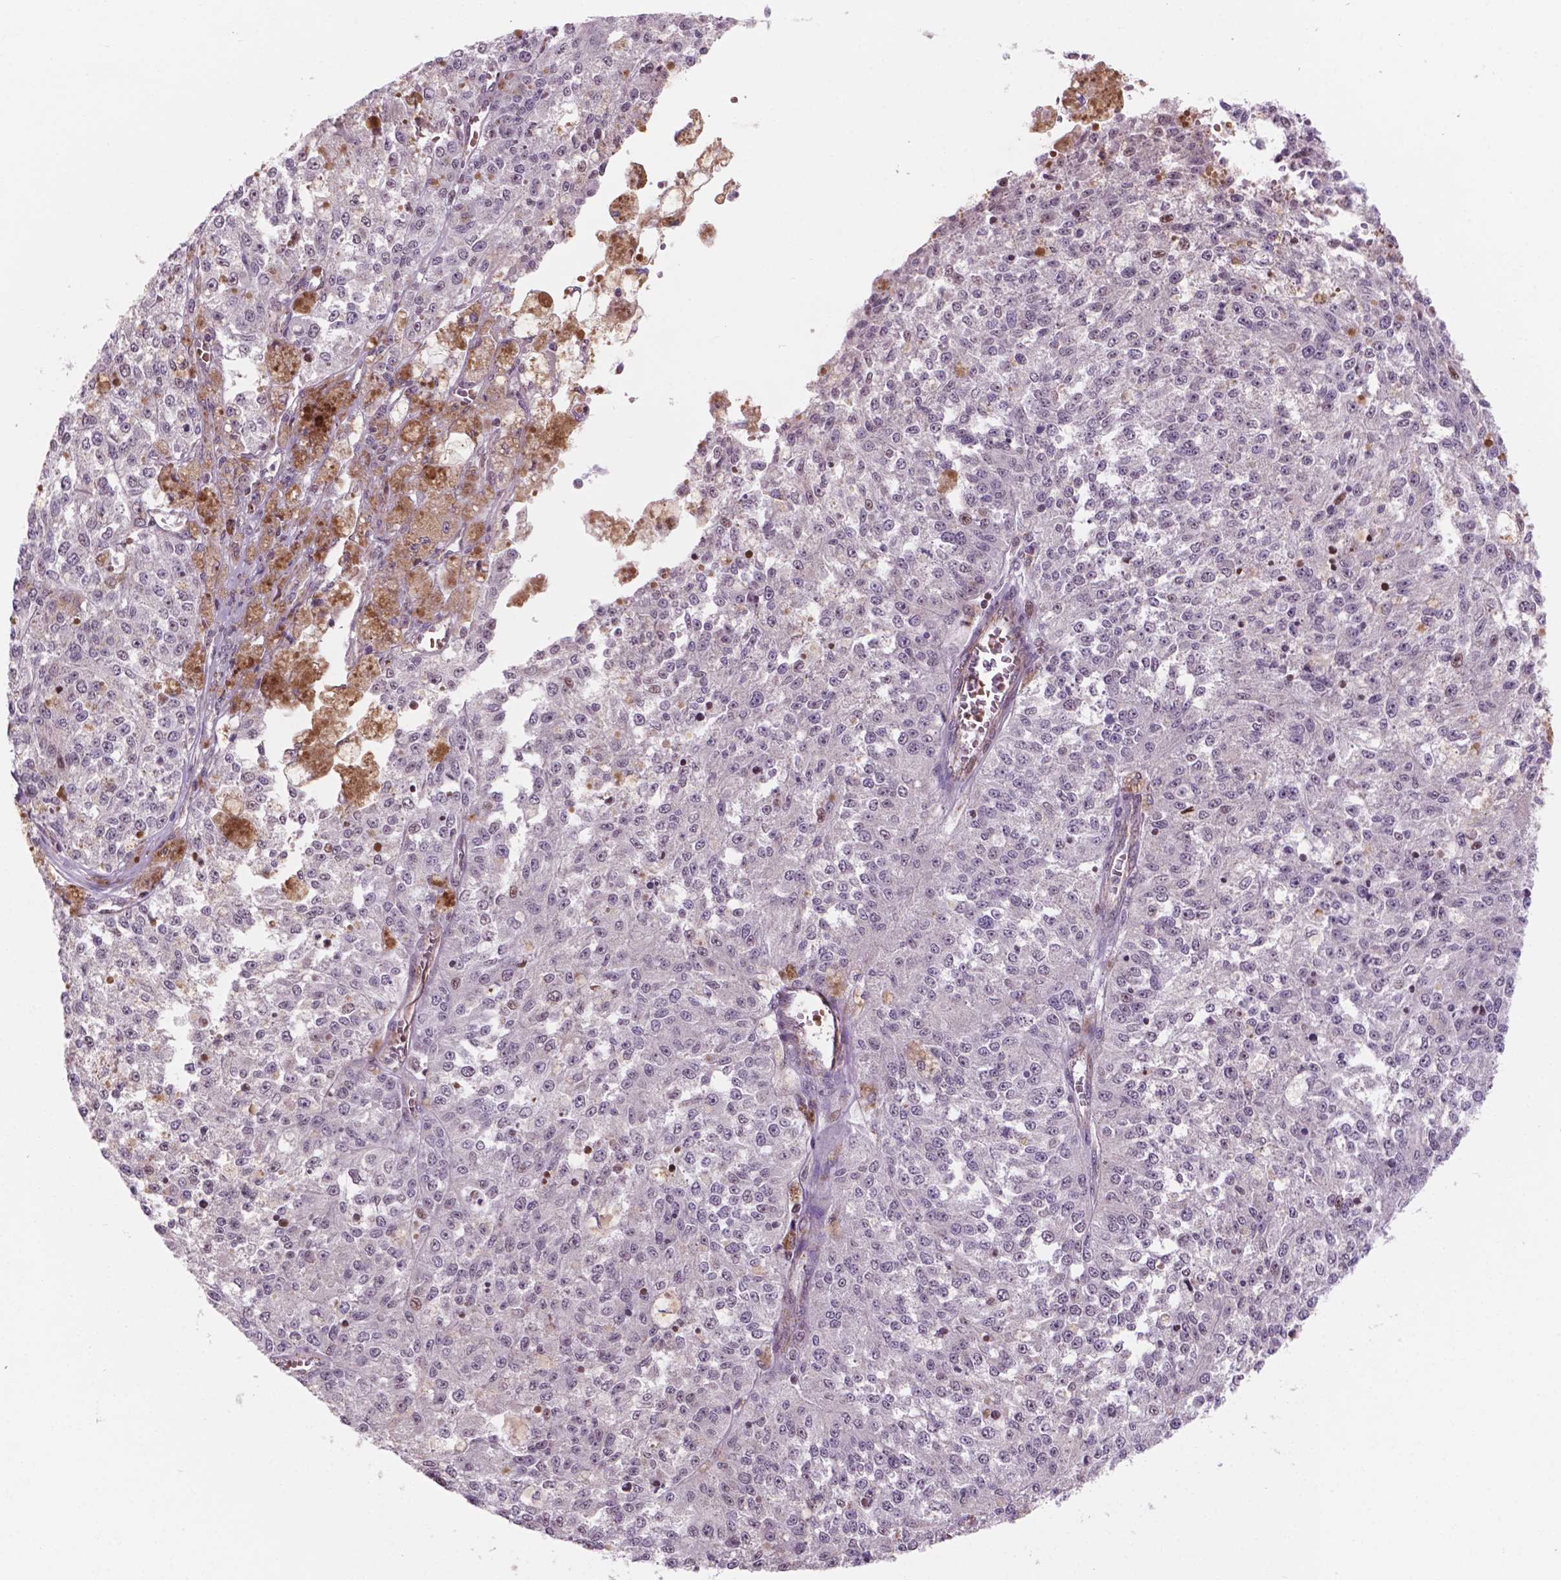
{"staining": {"intensity": "moderate", "quantity": "<25%", "location": "nuclear"}, "tissue": "melanoma", "cell_type": "Tumor cells", "image_type": "cancer", "snomed": [{"axis": "morphology", "description": "Malignant melanoma, Metastatic site"}, {"axis": "topography", "description": "Lymph node"}], "caption": "This histopathology image exhibits IHC staining of human melanoma, with low moderate nuclear expression in approximately <25% of tumor cells.", "gene": "NDUFA10", "patient": {"sex": "female", "age": 64}}